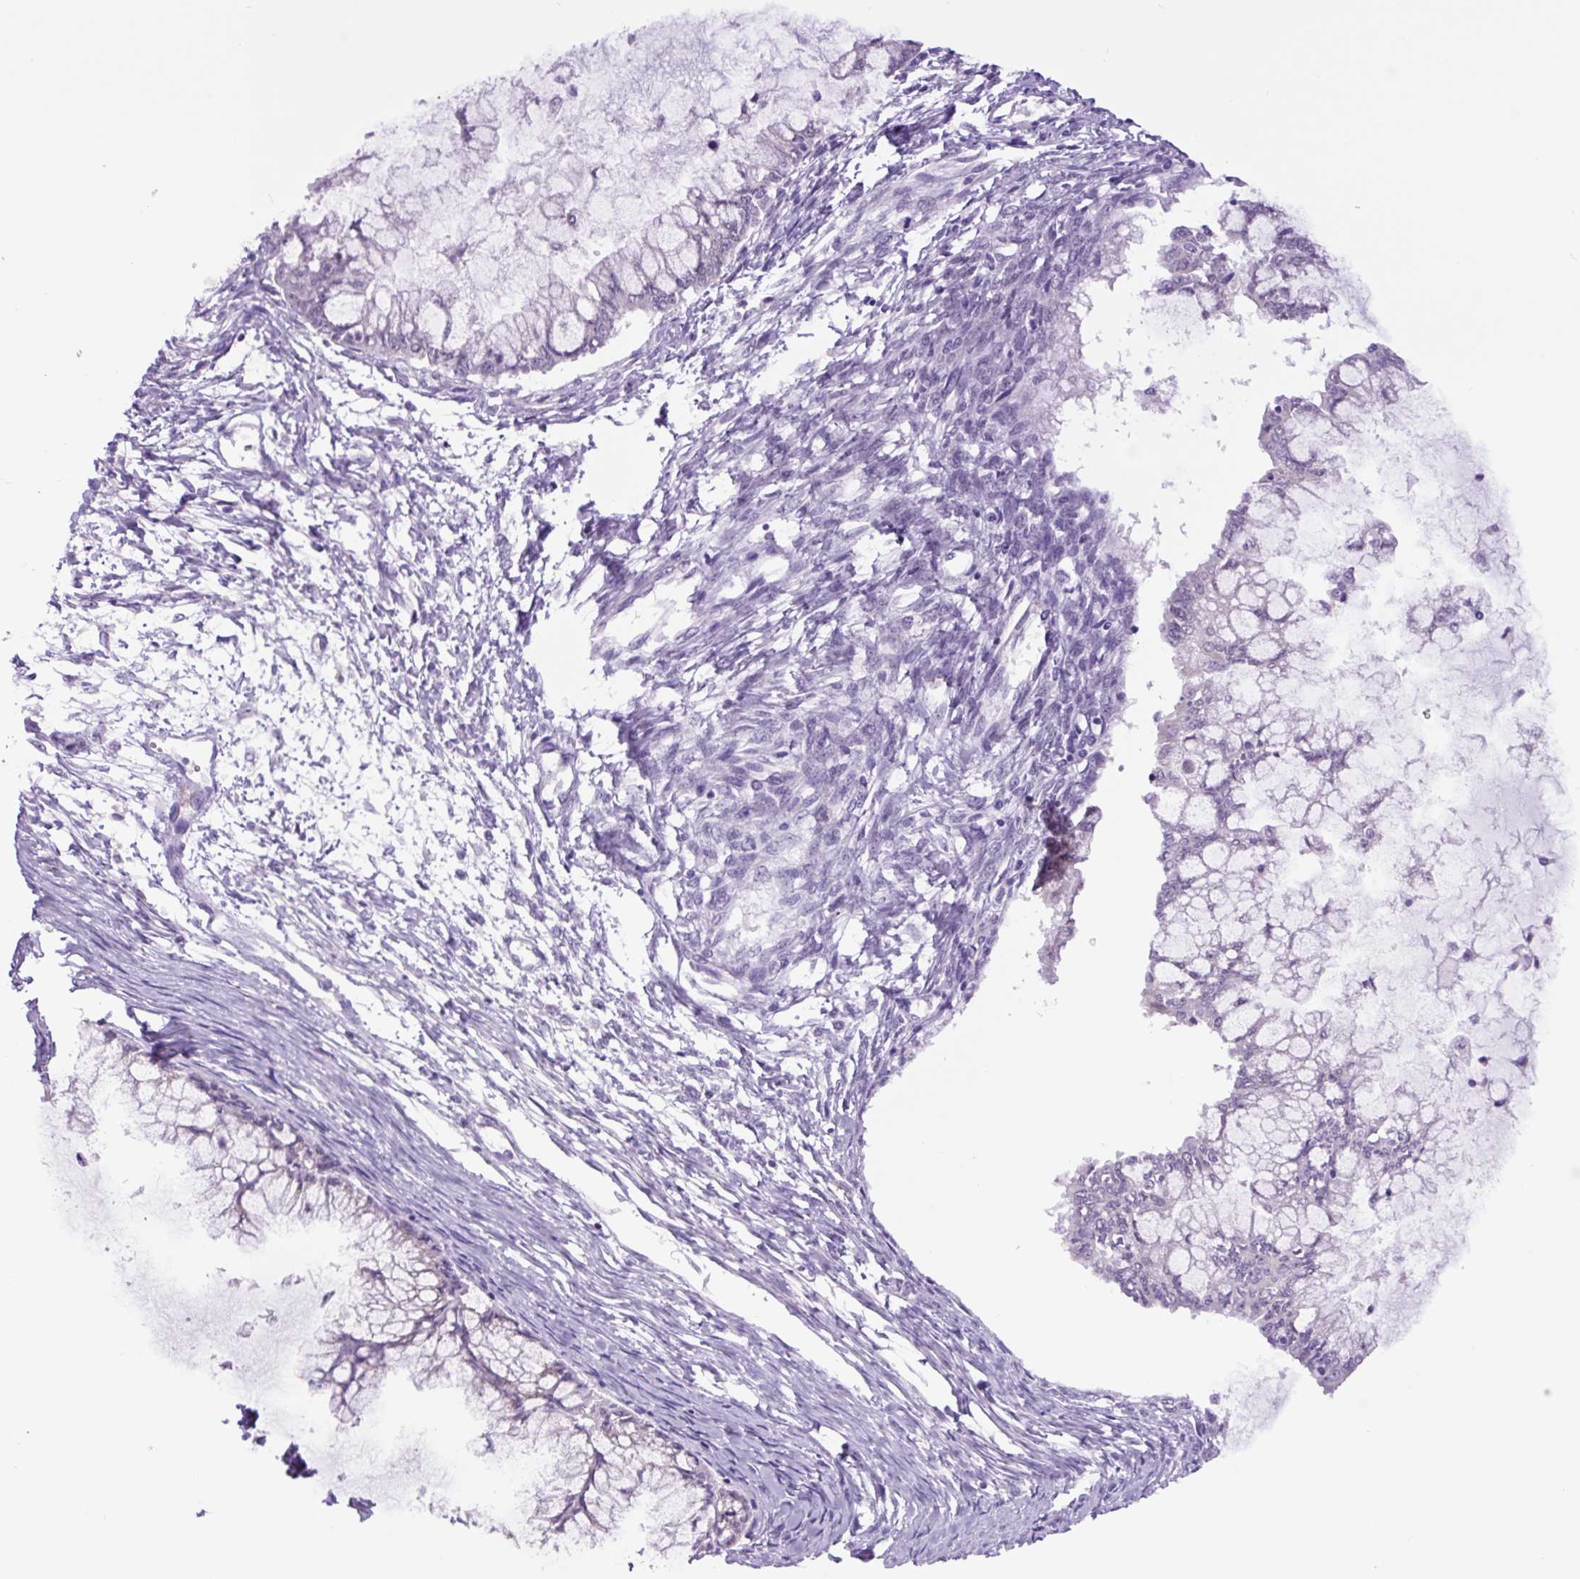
{"staining": {"intensity": "negative", "quantity": "none", "location": "none"}, "tissue": "ovarian cancer", "cell_type": "Tumor cells", "image_type": "cancer", "snomed": [{"axis": "morphology", "description": "Cystadenocarcinoma, mucinous, NOS"}, {"axis": "topography", "description": "Ovary"}], "caption": "Immunohistochemistry histopathology image of neoplastic tissue: human ovarian cancer stained with DAB (3,3'-diaminobenzidine) displays no significant protein positivity in tumor cells.", "gene": "MFSD3", "patient": {"sex": "female", "age": 34}}